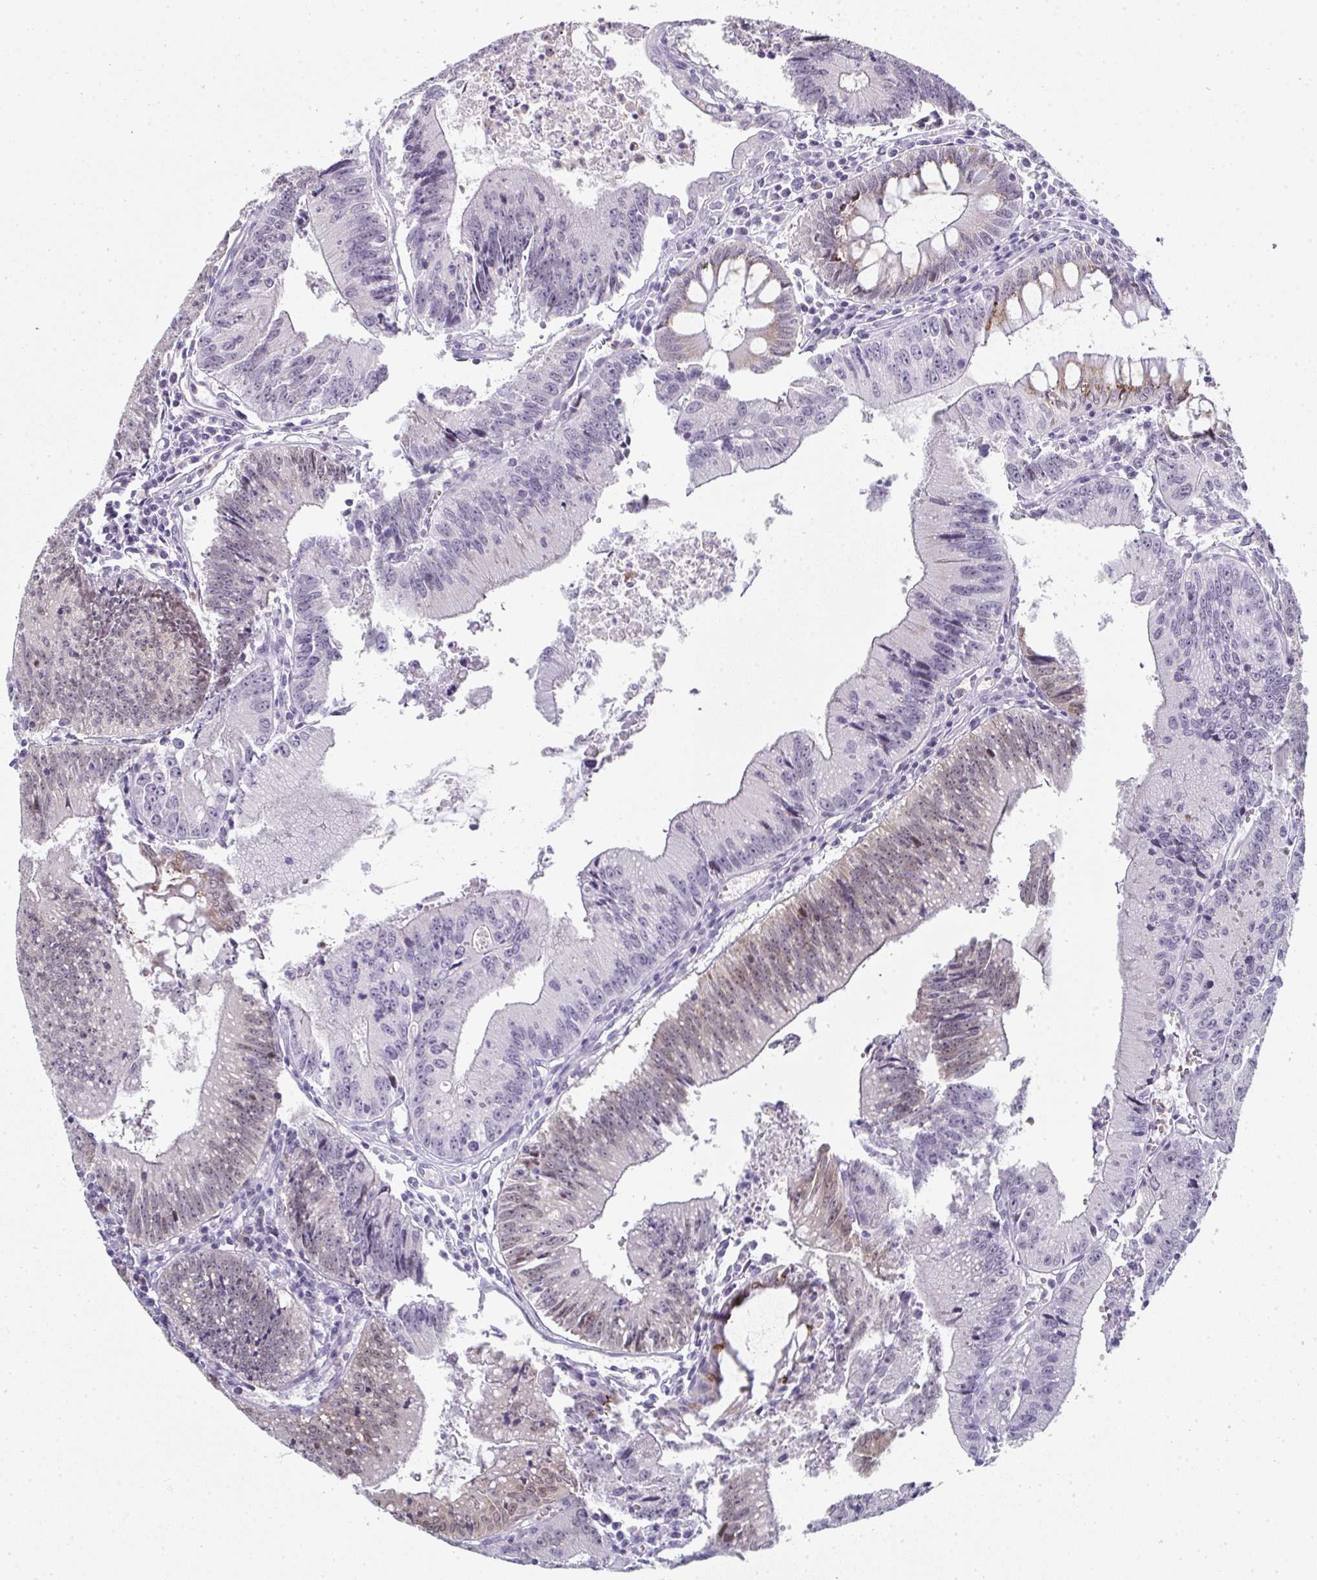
{"staining": {"intensity": "weak", "quantity": "<25%", "location": "cytoplasmic/membranous,nuclear"}, "tissue": "colorectal cancer", "cell_type": "Tumor cells", "image_type": "cancer", "snomed": [{"axis": "morphology", "description": "Adenocarcinoma, NOS"}, {"axis": "topography", "description": "Rectum"}], "caption": "Colorectal cancer (adenocarcinoma) was stained to show a protein in brown. There is no significant positivity in tumor cells.", "gene": "A1CF", "patient": {"sex": "female", "age": 81}}